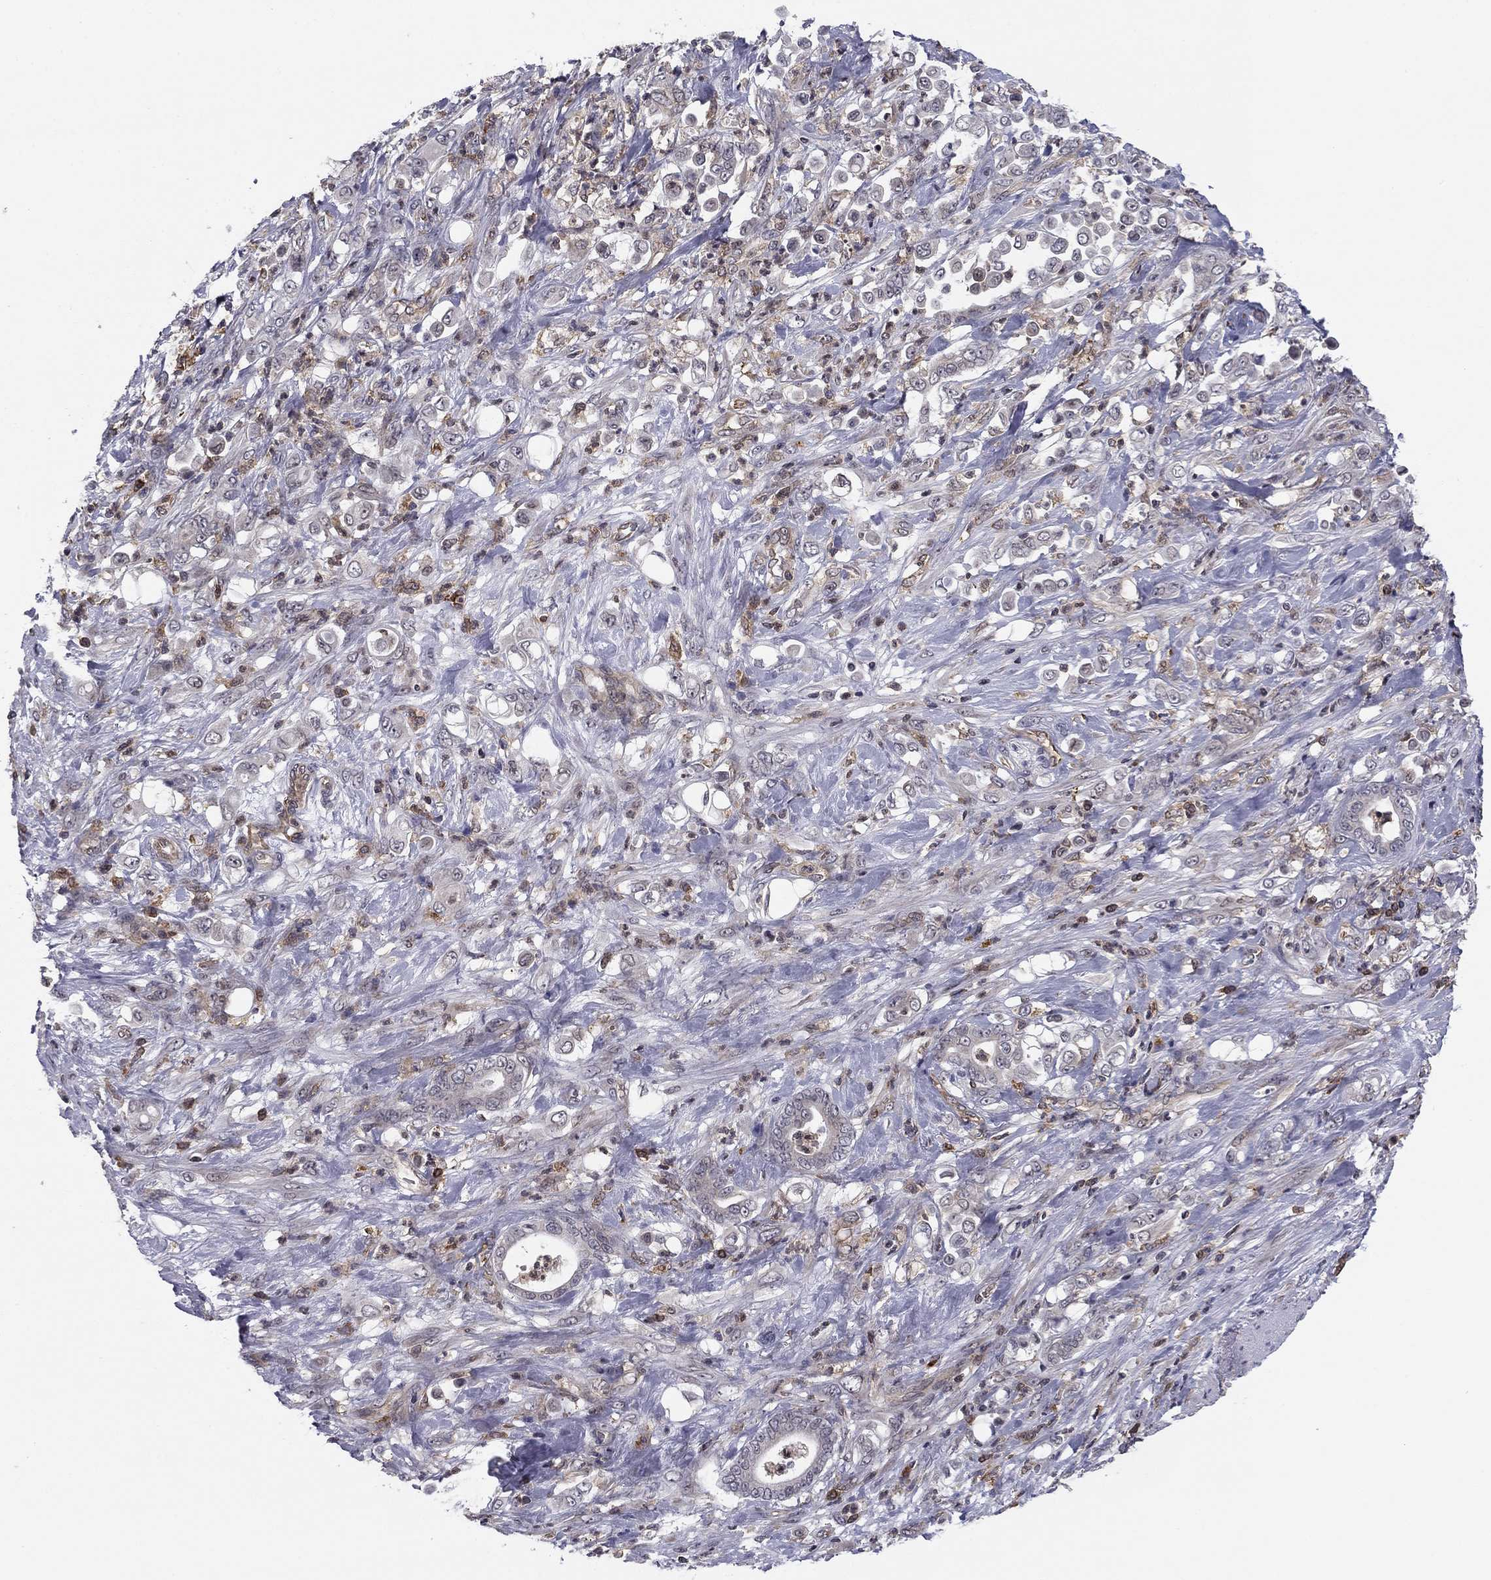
{"staining": {"intensity": "negative", "quantity": "none", "location": "none"}, "tissue": "stomach cancer", "cell_type": "Tumor cells", "image_type": "cancer", "snomed": [{"axis": "morphology", "description": "Adenocarcinoma, NOS"}, {"axis": "topography", "description": "Stomach"}], "caption": "A high-resolution image shows IHC staining of stomach adenocarcinoma, which reveals no significant staining in tumor cells. Brightfield microscopy of immunohistochemistry (IHC) stained with DAB (3,3'-diaminobenzidine) (brown) and hematoxylin (blue), captured at high magnification.", "gene": "PLCB2", "patient": {"sex": "female", "age": 79}}